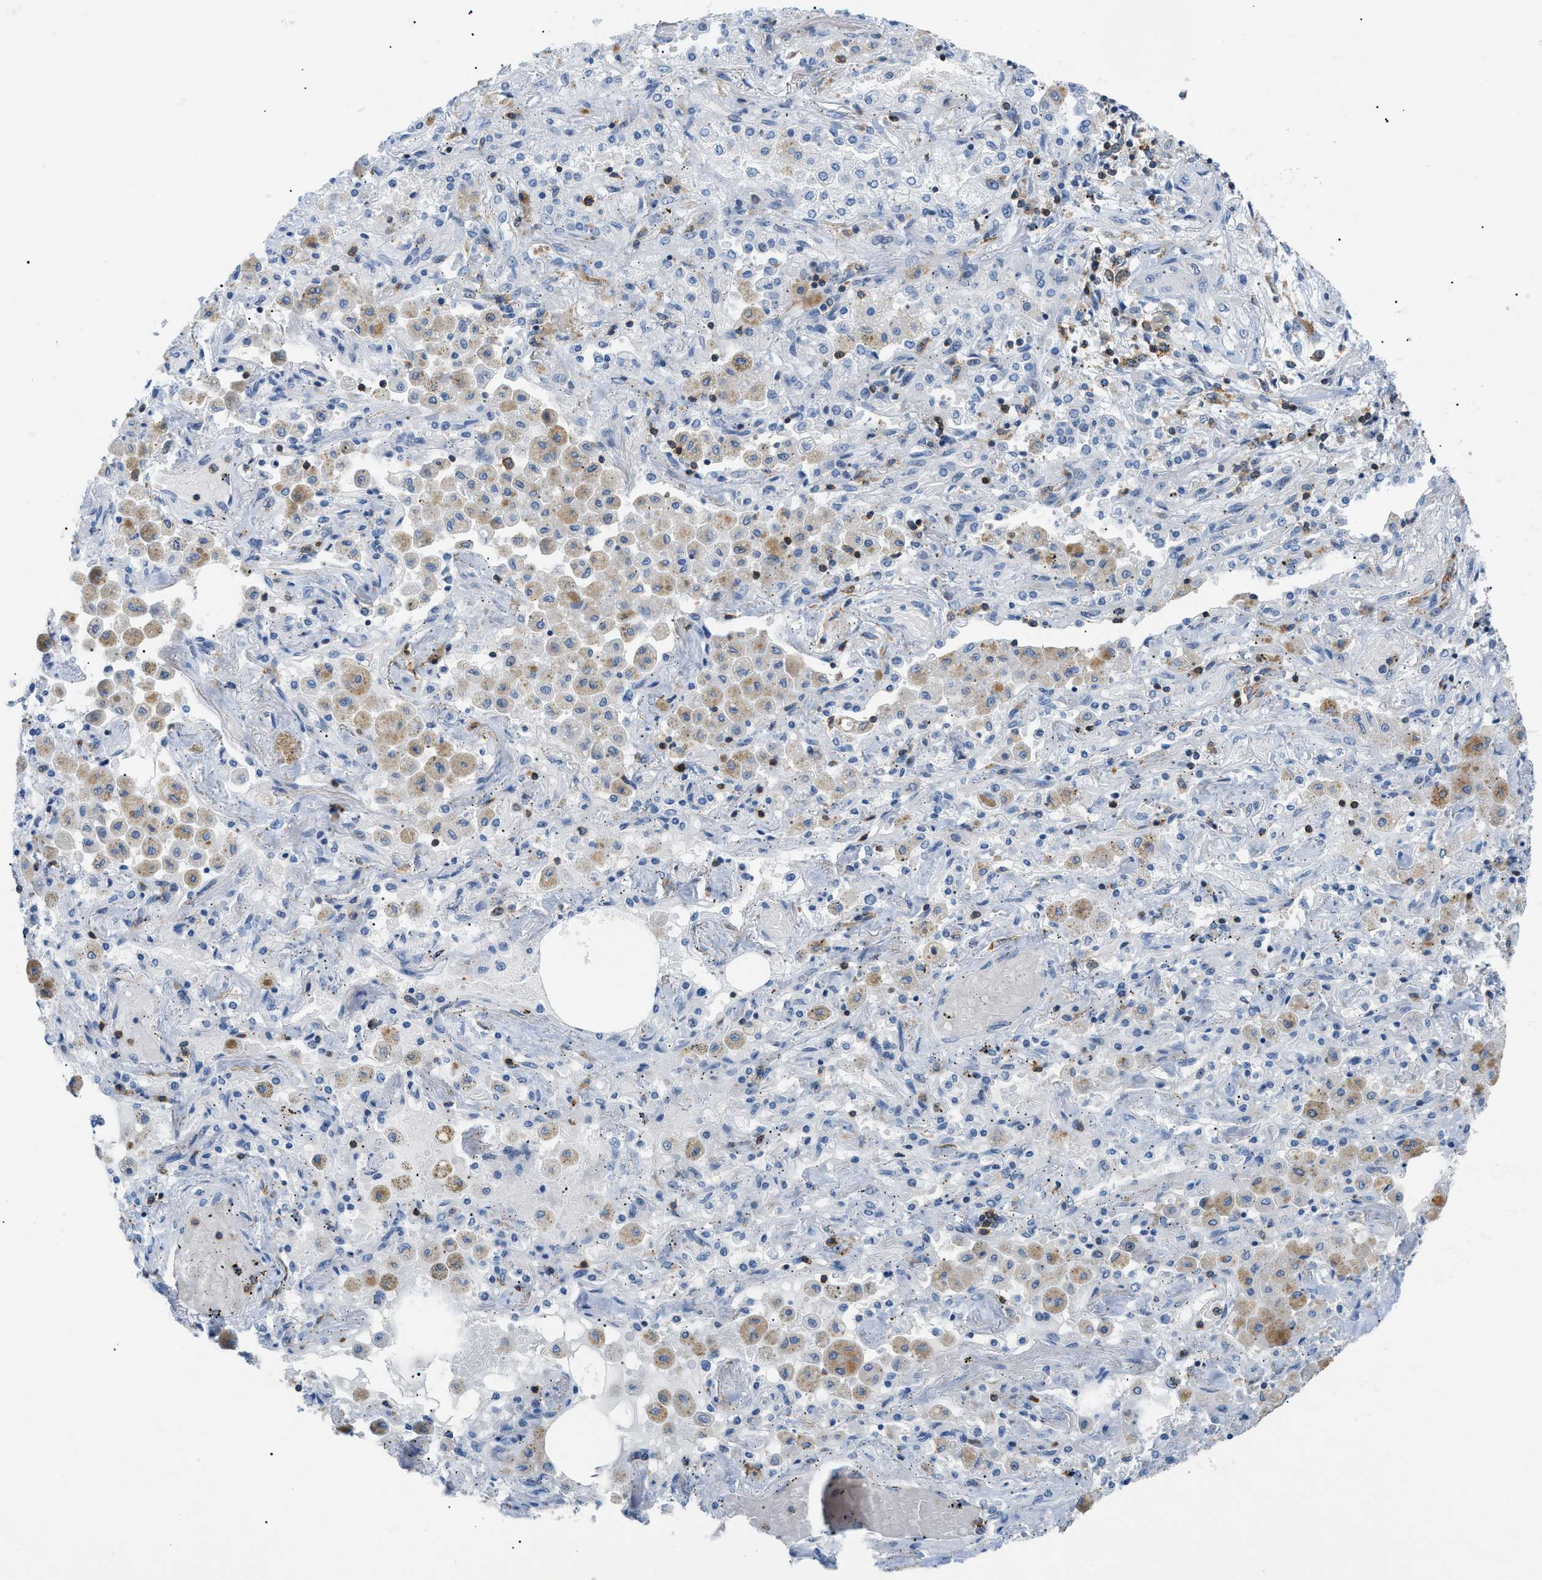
{"staining": {"intensity": "negative", "quantity": "none", "location": "none"}, "tissue": "lung cancer", "cell_type": "Tumor cells", "image_type": "cancer", "snomed": [{"axis": "morphology", "description": "Squamous cell carcinoma, NOS"}, {"axis": "topography", "description": "Lung"}], "caption": "This photomicrograph is of lung squamous cell carcinoma stained with IHC to label a protein in brown with the nuclei are counter-stained blue. There is no expression in tumor cells.", "gene": "INPP5D", "patient": {"sex": "female", "age": 47}}